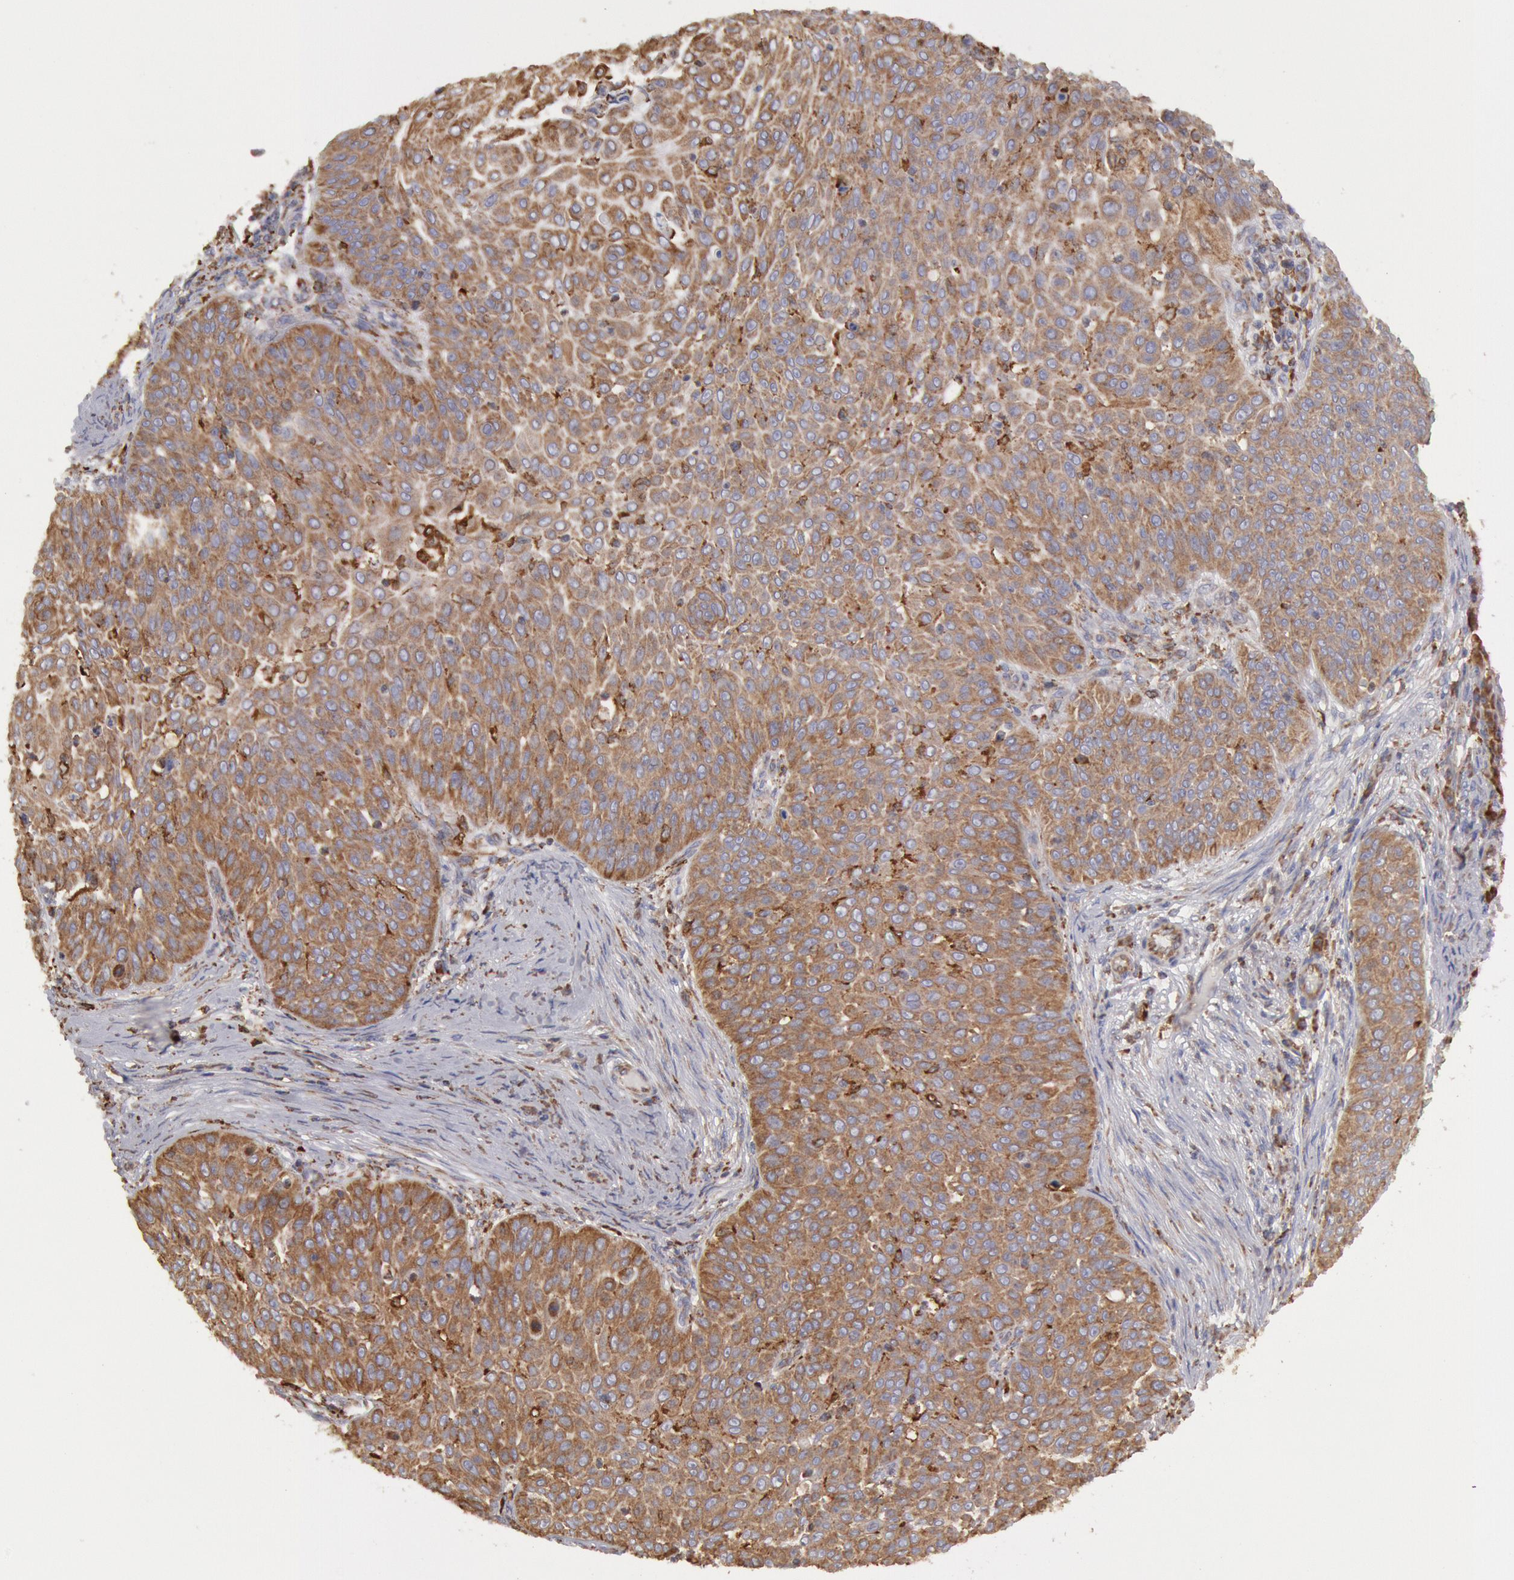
{"staining": {"intensity": "moderate", "quantity": ">75%", "location": "cytoplasmic/membranous"}, "tissue": "skin cancer", "cell_type": "Tumor cells", "image_type": "cancer", "snomed": [{"axis": "morphology", "description": "Squamous cell carcinoma, NOS"}, {"axis": "topography", "description": "Skin"}], "caption": "The micrograph exhibits staining of skin squamous cell carcinoma, revealing moderate cytoplasmic/membranous protein staining (brown color) within tumor cells. The protein of interest is stained brown, and the nuclei are stained in blue (DAB IHC with brightfield microscopy, high magnification).", "gene": "ERP44", "patient": {"sex": "male", "age": 82}}